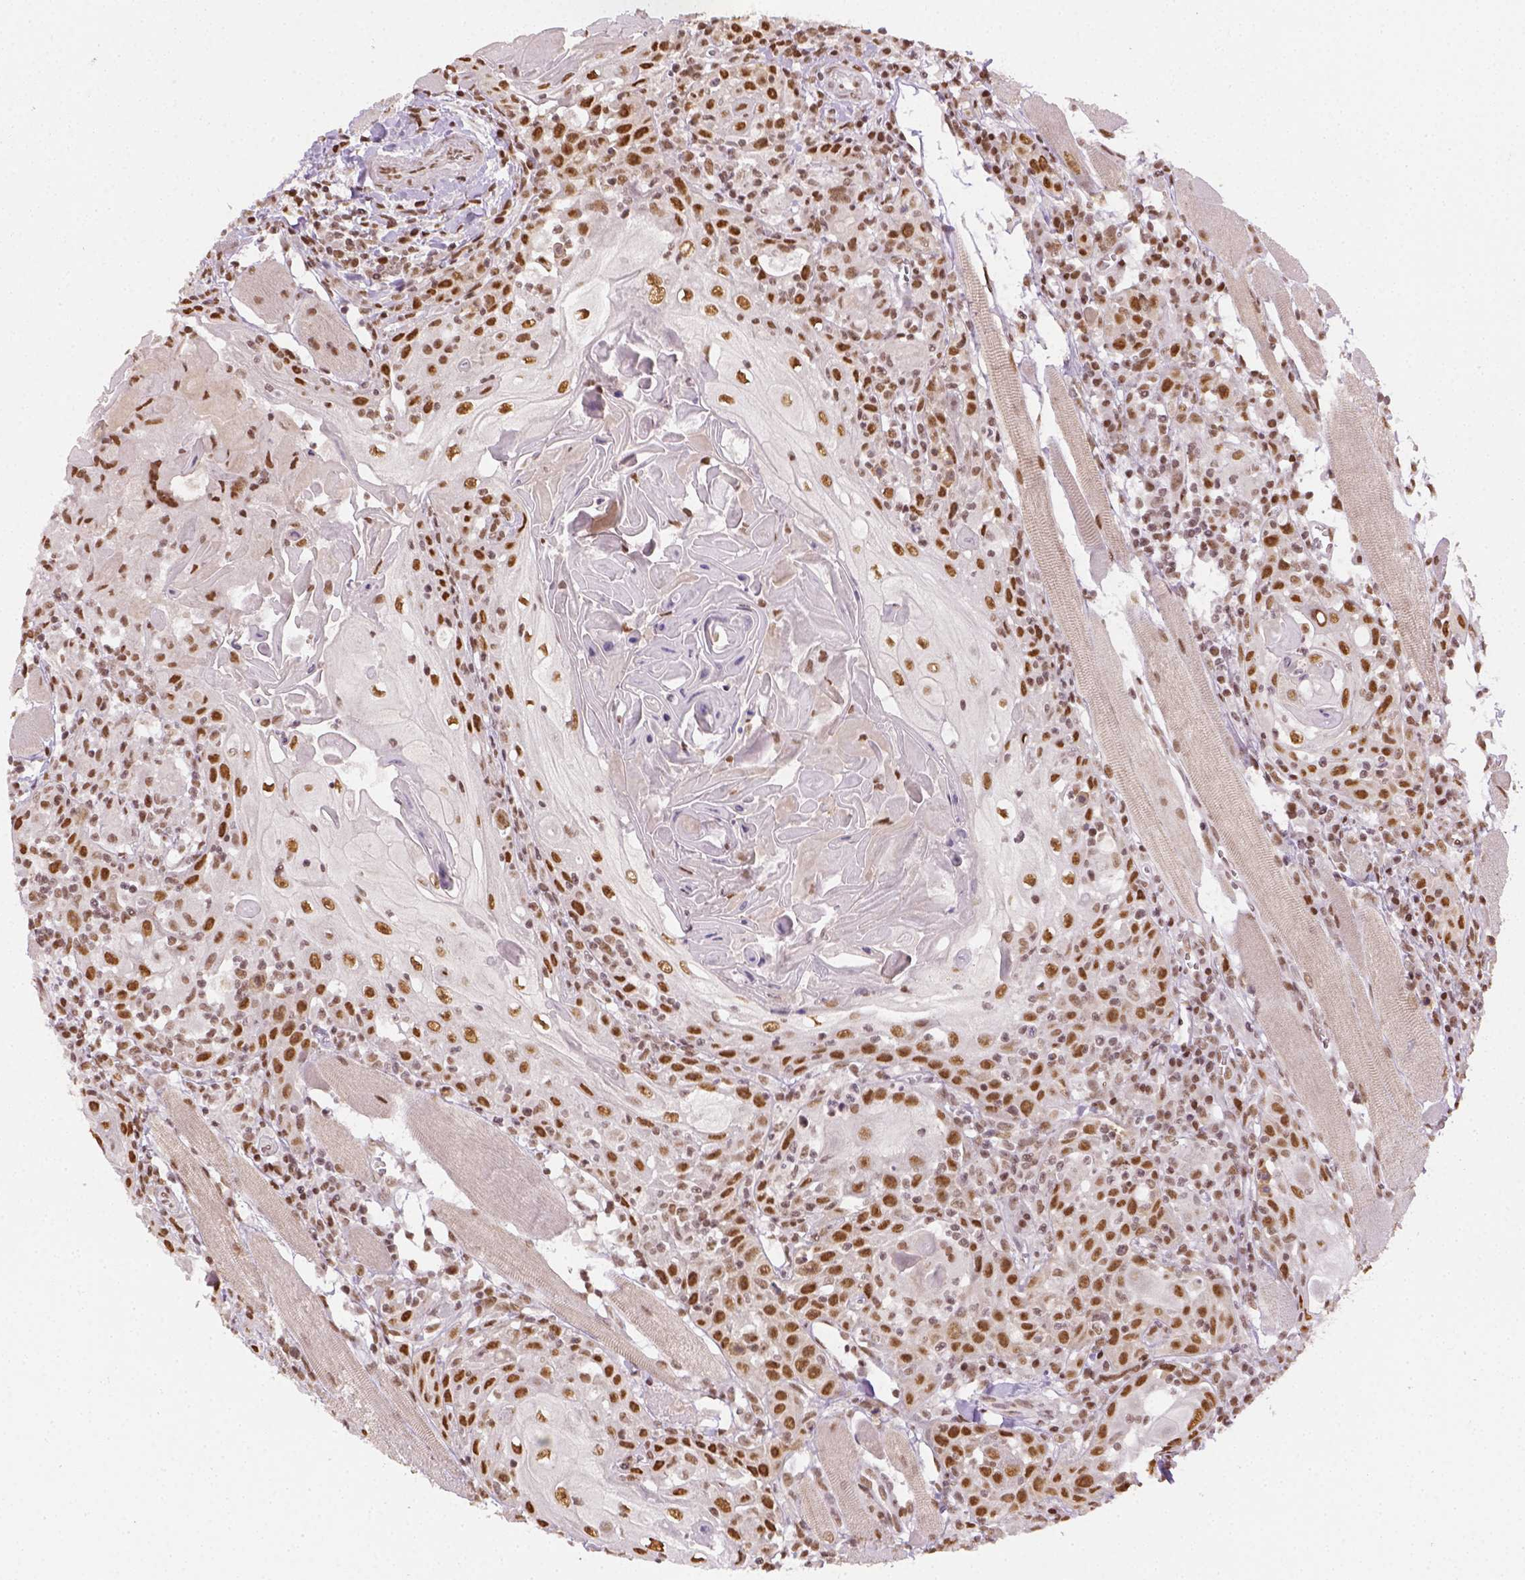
{"staining": {"intensity": "moderate", "quantity": ">75%", "location": "nuclear"}, "tissue": "head and neck cancer", "cell_type": "Tumor cells", "image_type": "cancer", "snomed": [{"axis": "morphology", "description": "Squamous cell carcinoma, NOS"}, {"axis": "topography", "description": "Head-Neck"}], "caption": "Immunohistochemical staining of squamous cell carcinoma (head and neck) reveals moderate nuclear protein expression in approximately >75% of tumor cells.", "gene": "FANCE", "patient": {"sex": "male", "age": 52}}